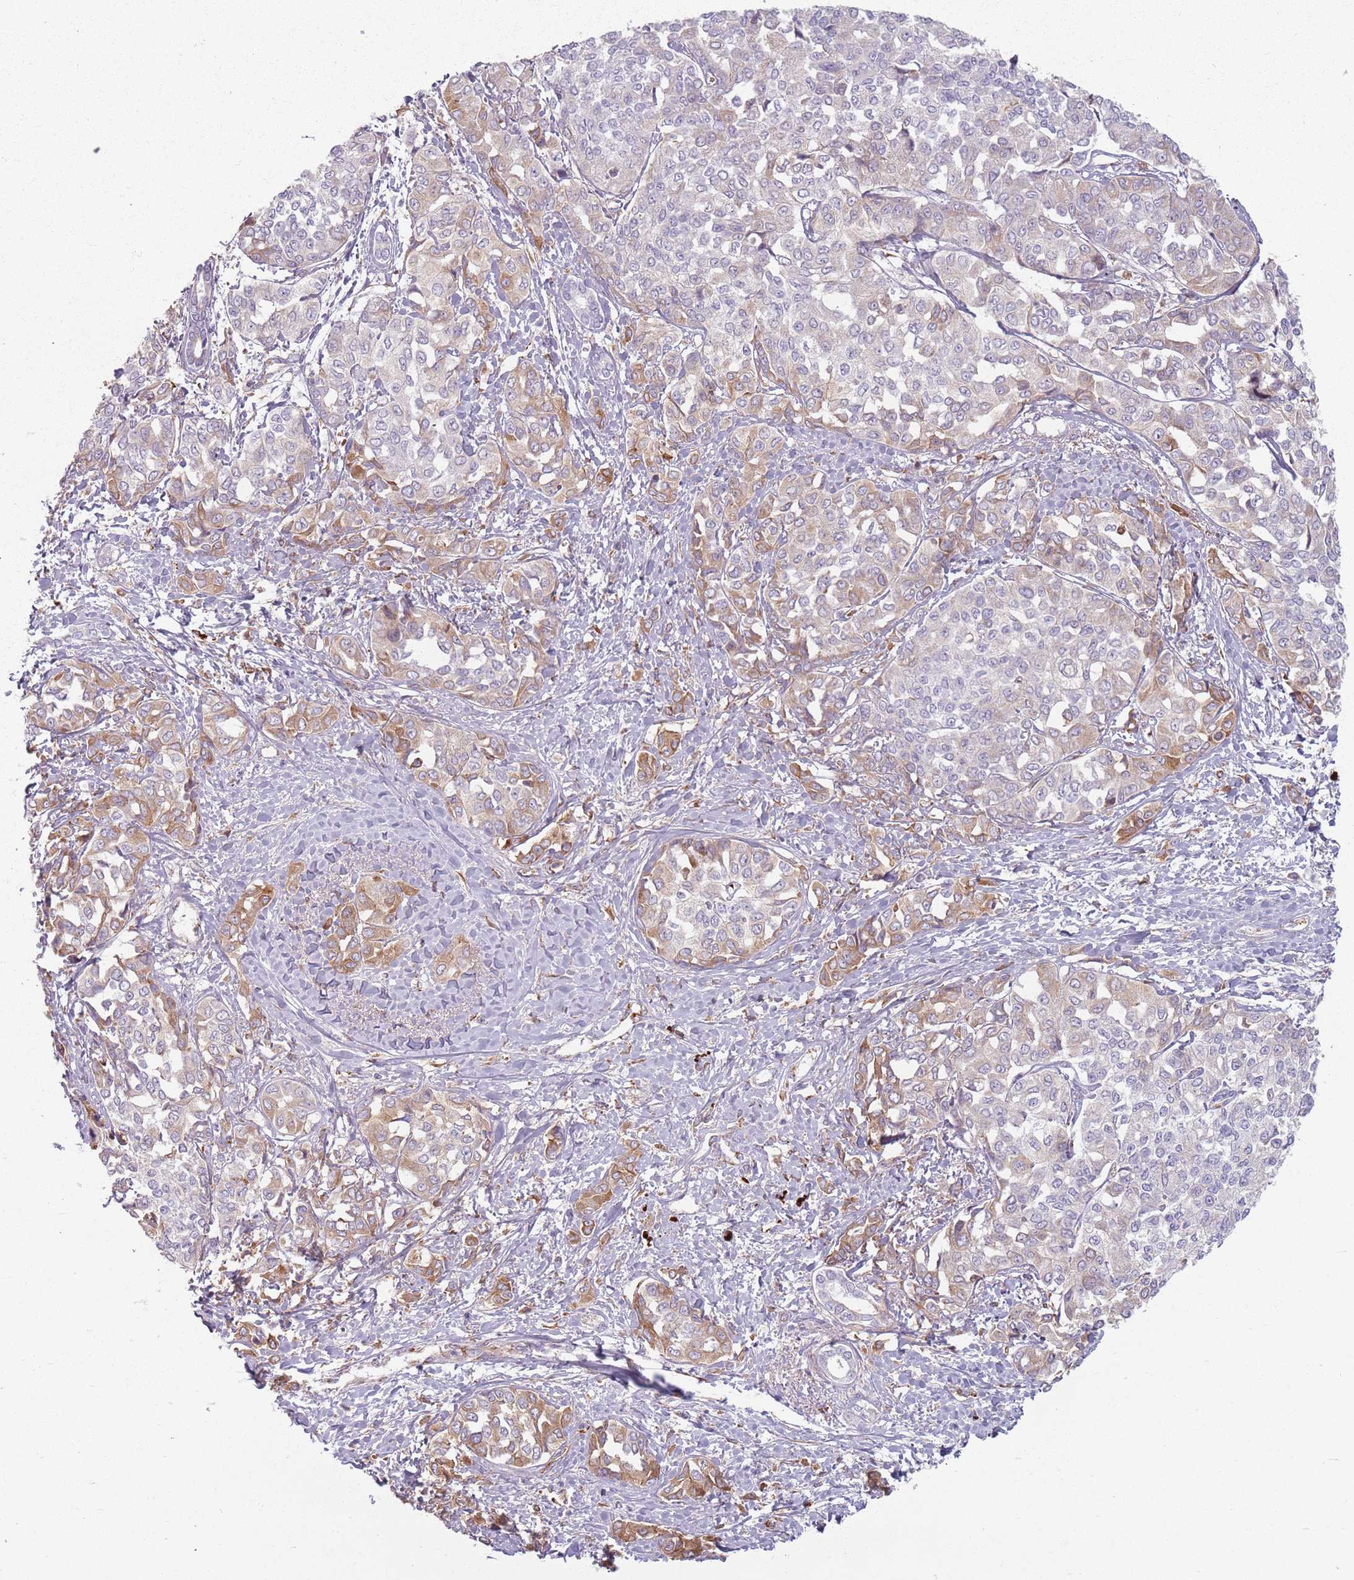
{"staining": {"intensity": "moderate", "quantity": "25%-75%", "location": "cytoplasmic/membranous"}, "tissue": "liver cancer", "cell_type": "Tumor cells", "image_type": "cancer", "snomed": [{"axis": "morphology", "description": "Cholangiocarcinoma"}, {"axis": "topography", "description": "Liver"}], "caption": "Immunohistochemistry (DAB) staining of human liver cancer exhibits moderate cytoplasmic/membranous protein expression in about 25%-75% of tumor cells. Nuclei are stained in blue.", "gene": "COLGALT1", "patient": {"sex": "female", "age": 77}}